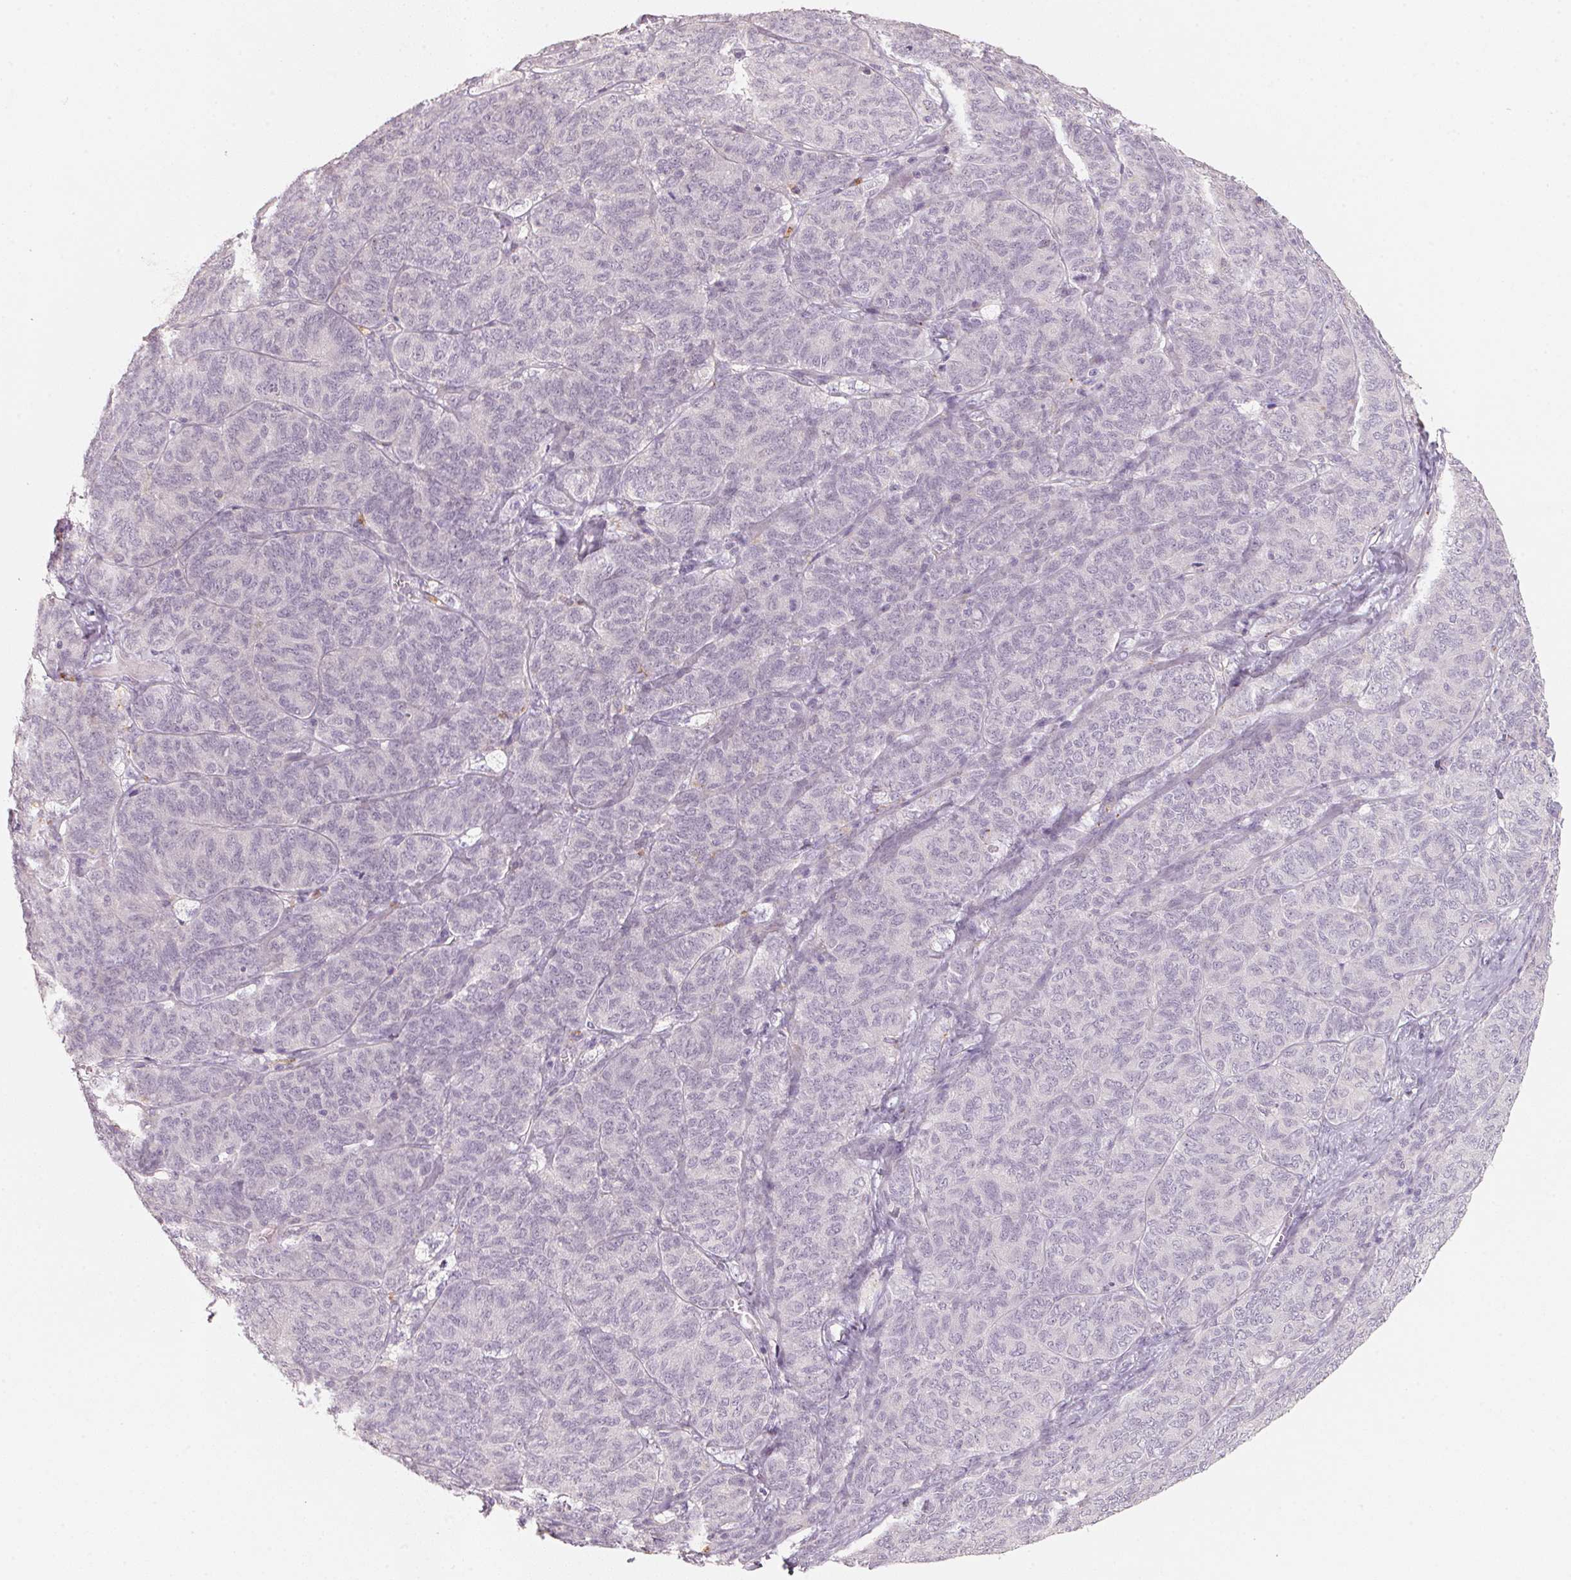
{"staining": {"intensity": "negative", "quantity": "none", "location": "none"}, "tissue": "ovarian cancer", "cell_type": "Tumor cells", "image_type": "cancer", "snomed": [{"axis": "morphology", "description": "Carcinoma, endometroid"}, {"axis": "topography", "description": "Ovary"}], "caption": "Endometroid carcinoma (ovarian) stained for a protein using IHC exhibits no positivity tumor cells.", "gene": "TREH", "patient": {"sex": "female", "age": 80}}